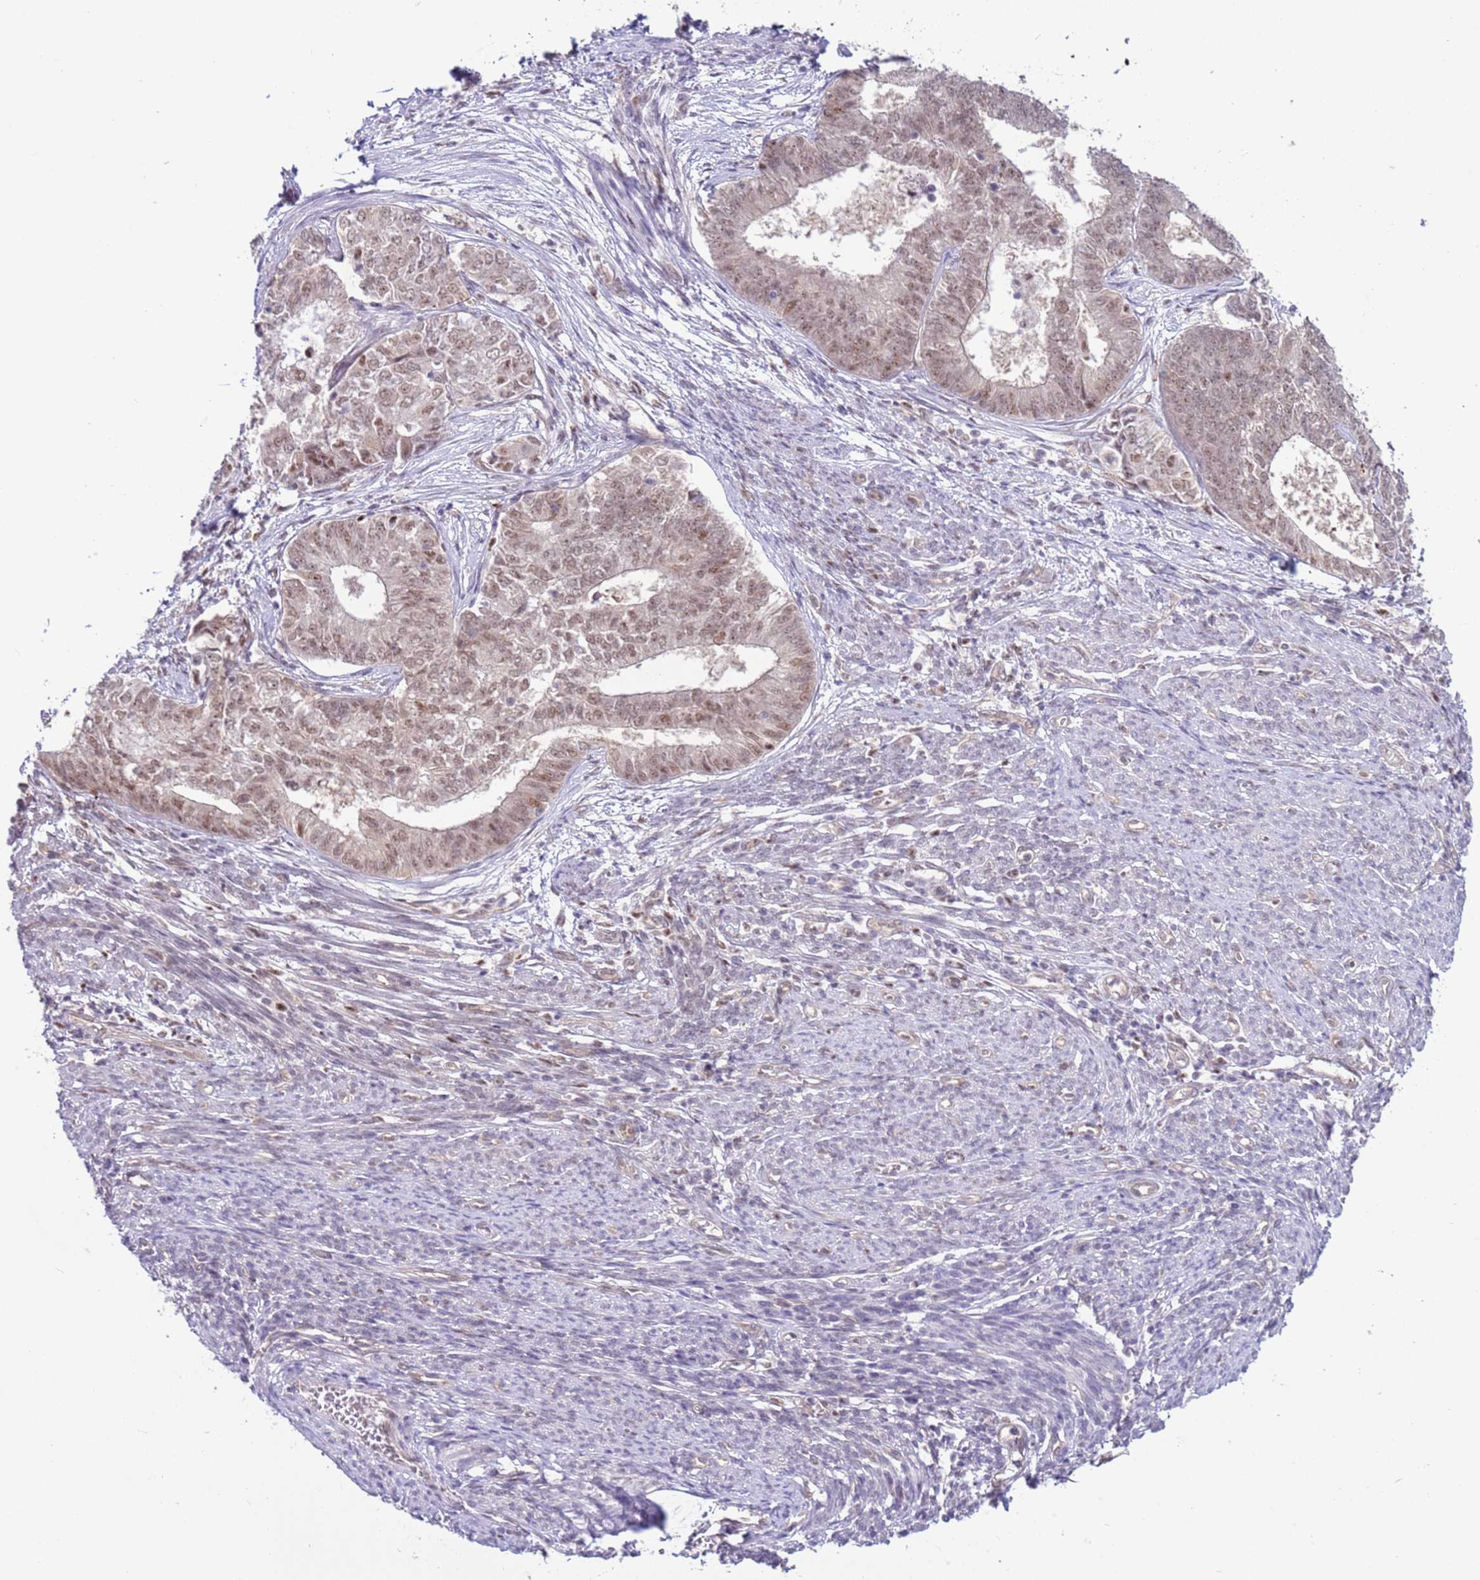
{"staining": {"intensity": "weak", "quantity": ">75%", "location": "nuclear"}, "tissue": "endometrial cancer", "cell_type": "Tumor cells", "image_type": "cancer", "snomed": [{"axis": "morphology", "description": "Adenocarcinoma, NOS"}, {"axis": "topography", "description": "Endometrium"}], "caption": "This histopathology image demonstrates IHC staining of human endometrial cancer (adenocarcinoma), with low weak nuclear positivity in approximately >75% of tumor cells.", "gene": "PRPF6", "patient": {"sex": "female", "age": 62}}